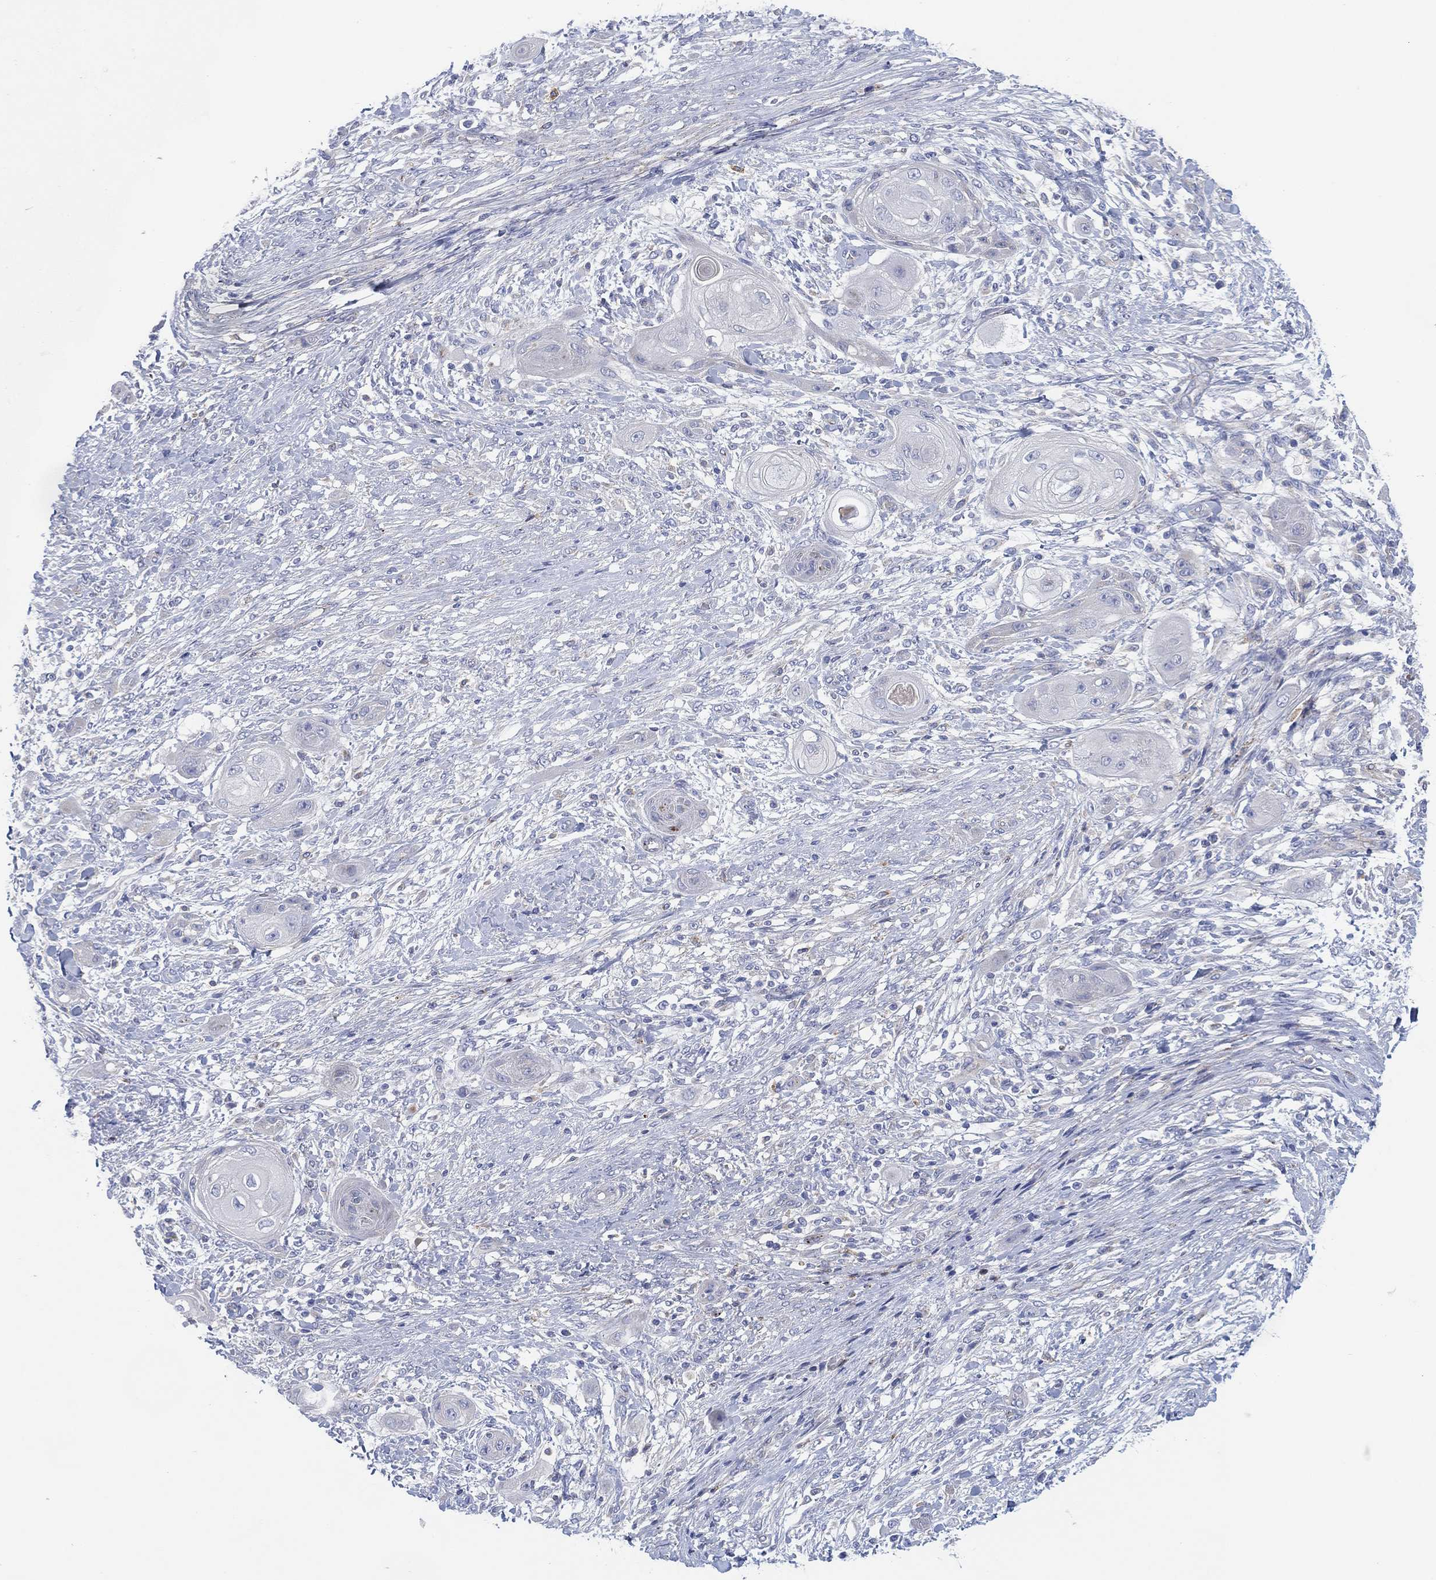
{"staining": {"intensity": "negative", "quantity": "none", "location": "none"}, "tissue": "skin cancer", "cell_type": "Tumor cells", "image_type": "cancer", "snomed": [{"axis": "morphology", "description": "Squamous cell carcinoma, NOS"}, {"axis": "topography", "description": "Skin"}], "caption": "Photomicrograph shows no significant protein staining in tumor cells of skin cancer (squamous cell carcinoma).", "gene": "GALNS", "patient": {"sex": "male", "age": 62}}